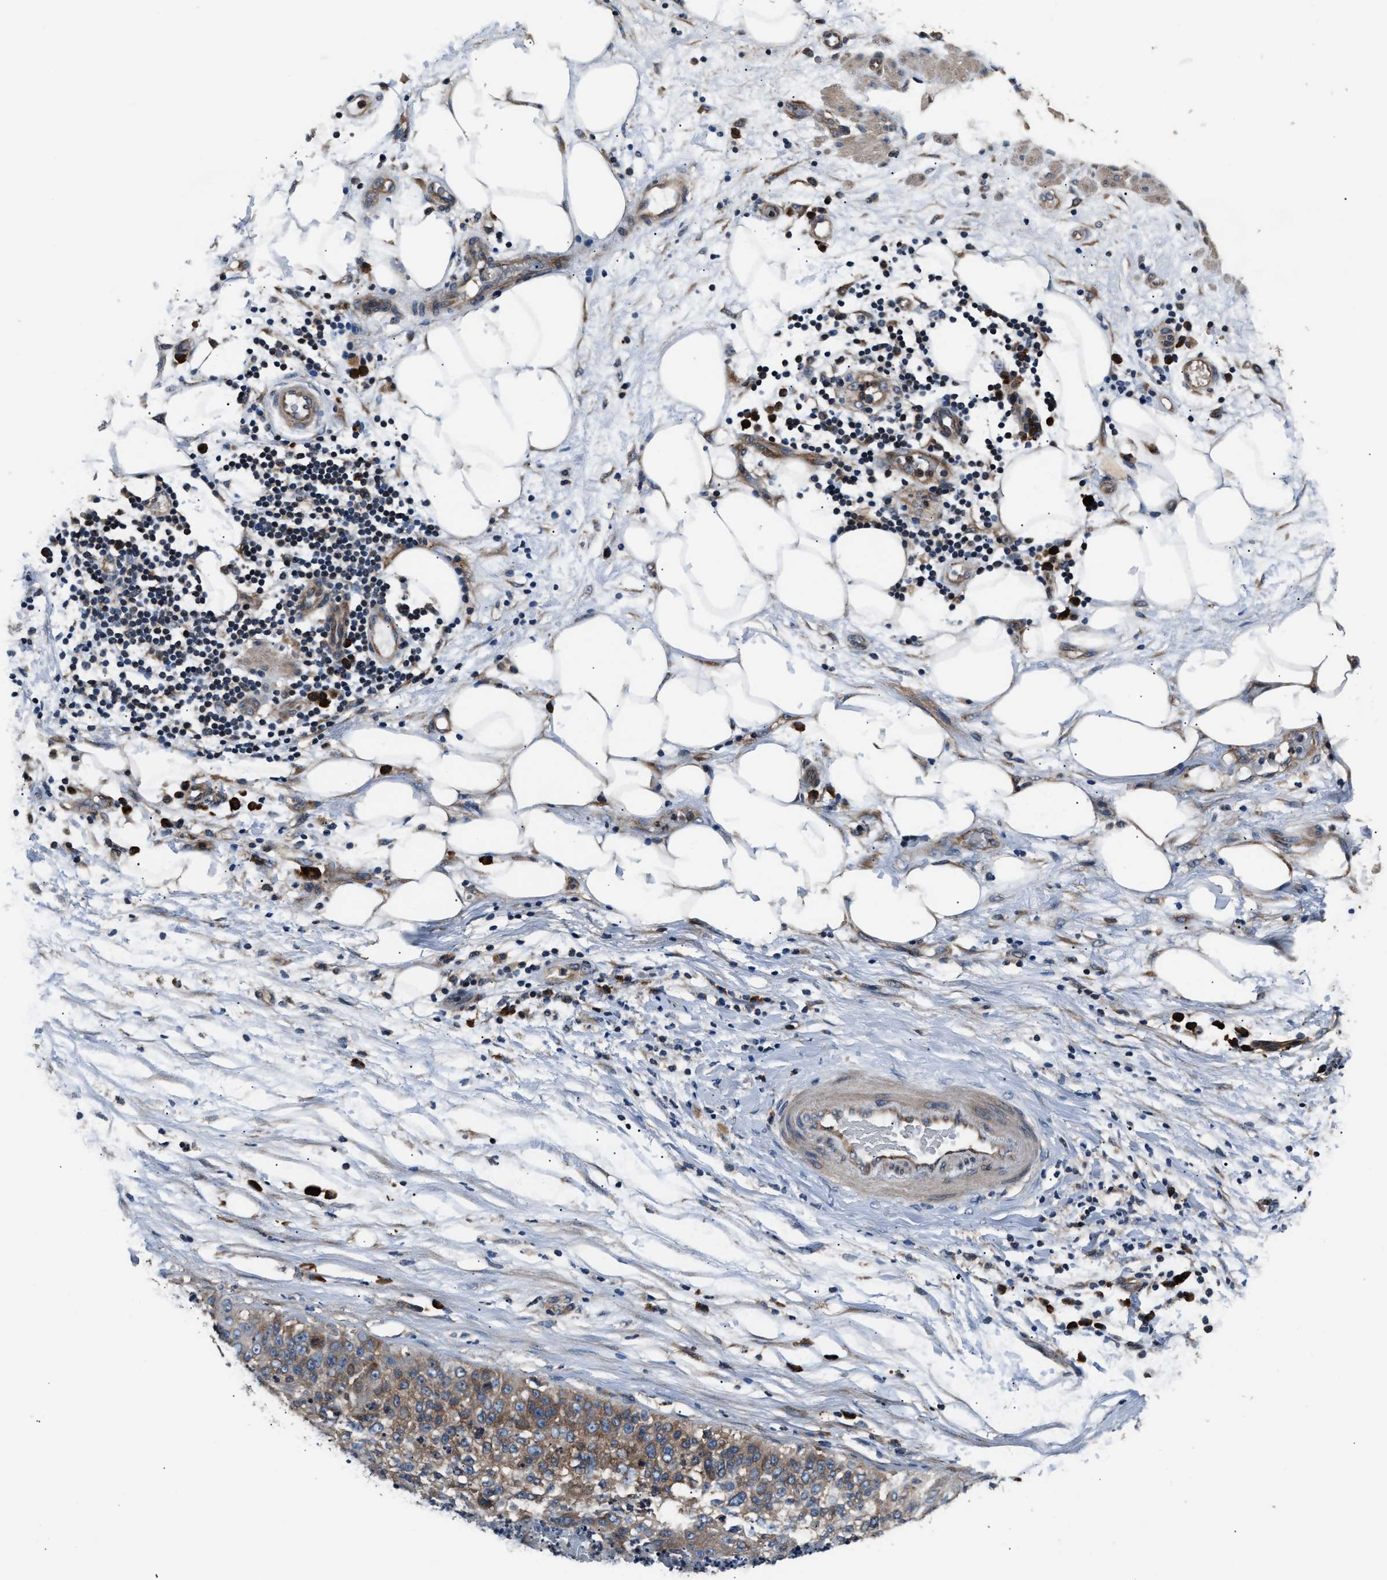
{"staining": {"intensity": "moderate", "quantity": ">75%", "location": "cytoplasmic/membranous"}, "tissue": "lung cancer", "cell_type": "Tumor cells", "image_type": "cancer", "snomed": [{"axis": "morphology", "description": "Inflammation, NOS"}, {"axis": "morphology", "description": "Squamous cell carcinoma, NOS"}, {"axis": "topography", "description": "Lymph node"}, {"axis": "topography", "description": "Soft tissue"}, {"axis": "topography", "description": "Lung"}], "caption": "Immunohistochemistry (IHC) photomicrograph of neoplastic tissue: lung cancer stained using immunohistochemistry (IHC) displays medium levels of moderate protein expression localized specifically in the cytoplasmic/membranous of tumor cells, appearing as a cytoplasmic/membranous brown color.", "gene": "IMPDH2", "patient": {"sex": "male", "age": 66}}